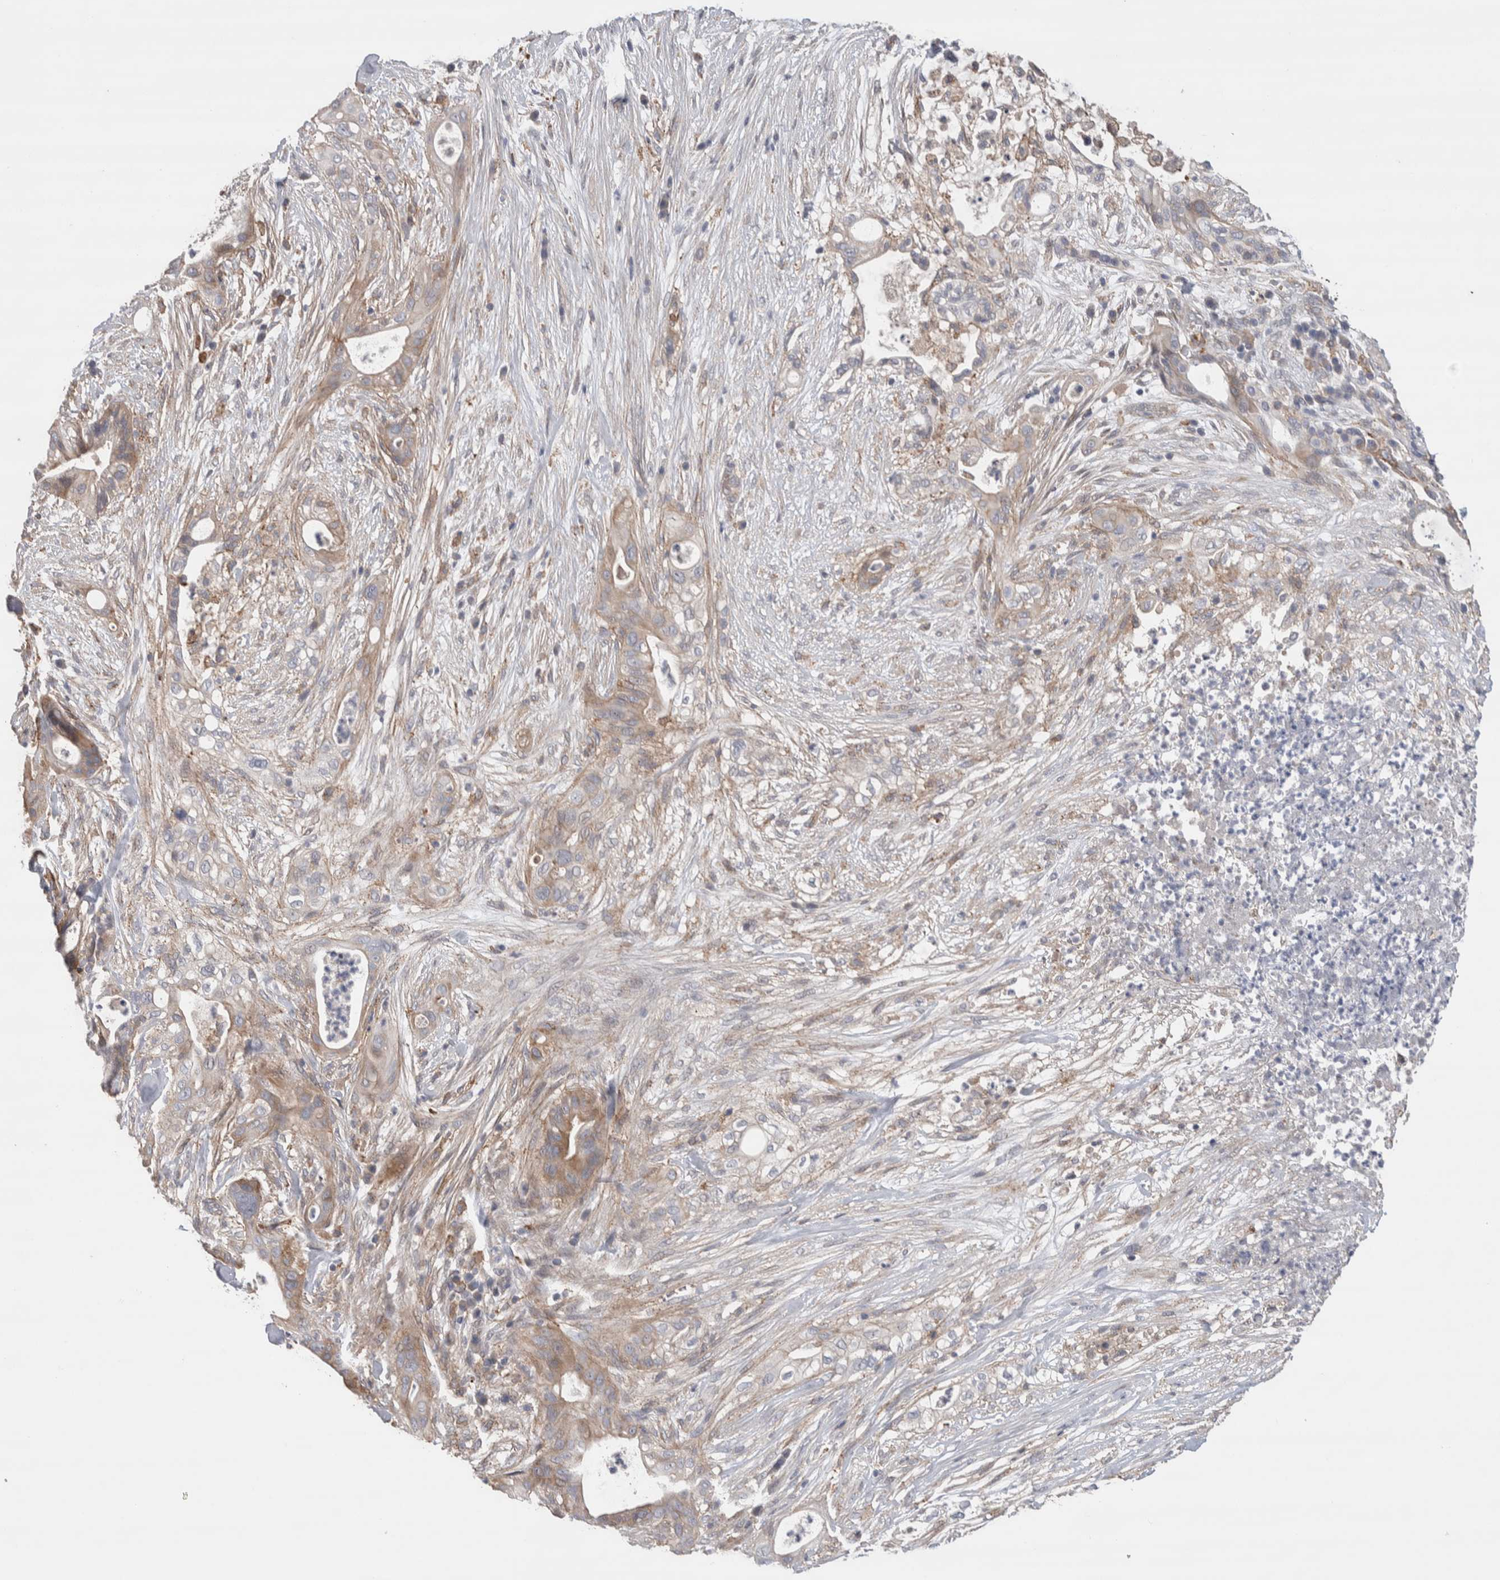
{"staining": {"intensity": "moderate", "quantity": "25%-75%", "location": "cytoplasmic/membranous"}, "tissue": "pancreatic cancer", "cell_type": "Tumor cells", "image_type": "cancer", "snomed": [{"axis": "morphology", "description": "Adenocarcinoma, NOS"}, {"axis": "topography", "description": "Pancreas"}], "caption": "An image of adenocarcinoma (pancreatic) stained for a protein shows moderate cytoplasmic/membranous brown staining in tumor cells. (DAB = brown stain, brightfield microscopy at high magnification).", "gene": "GCNA", "patient": {"sex": "male", "age": 58}}